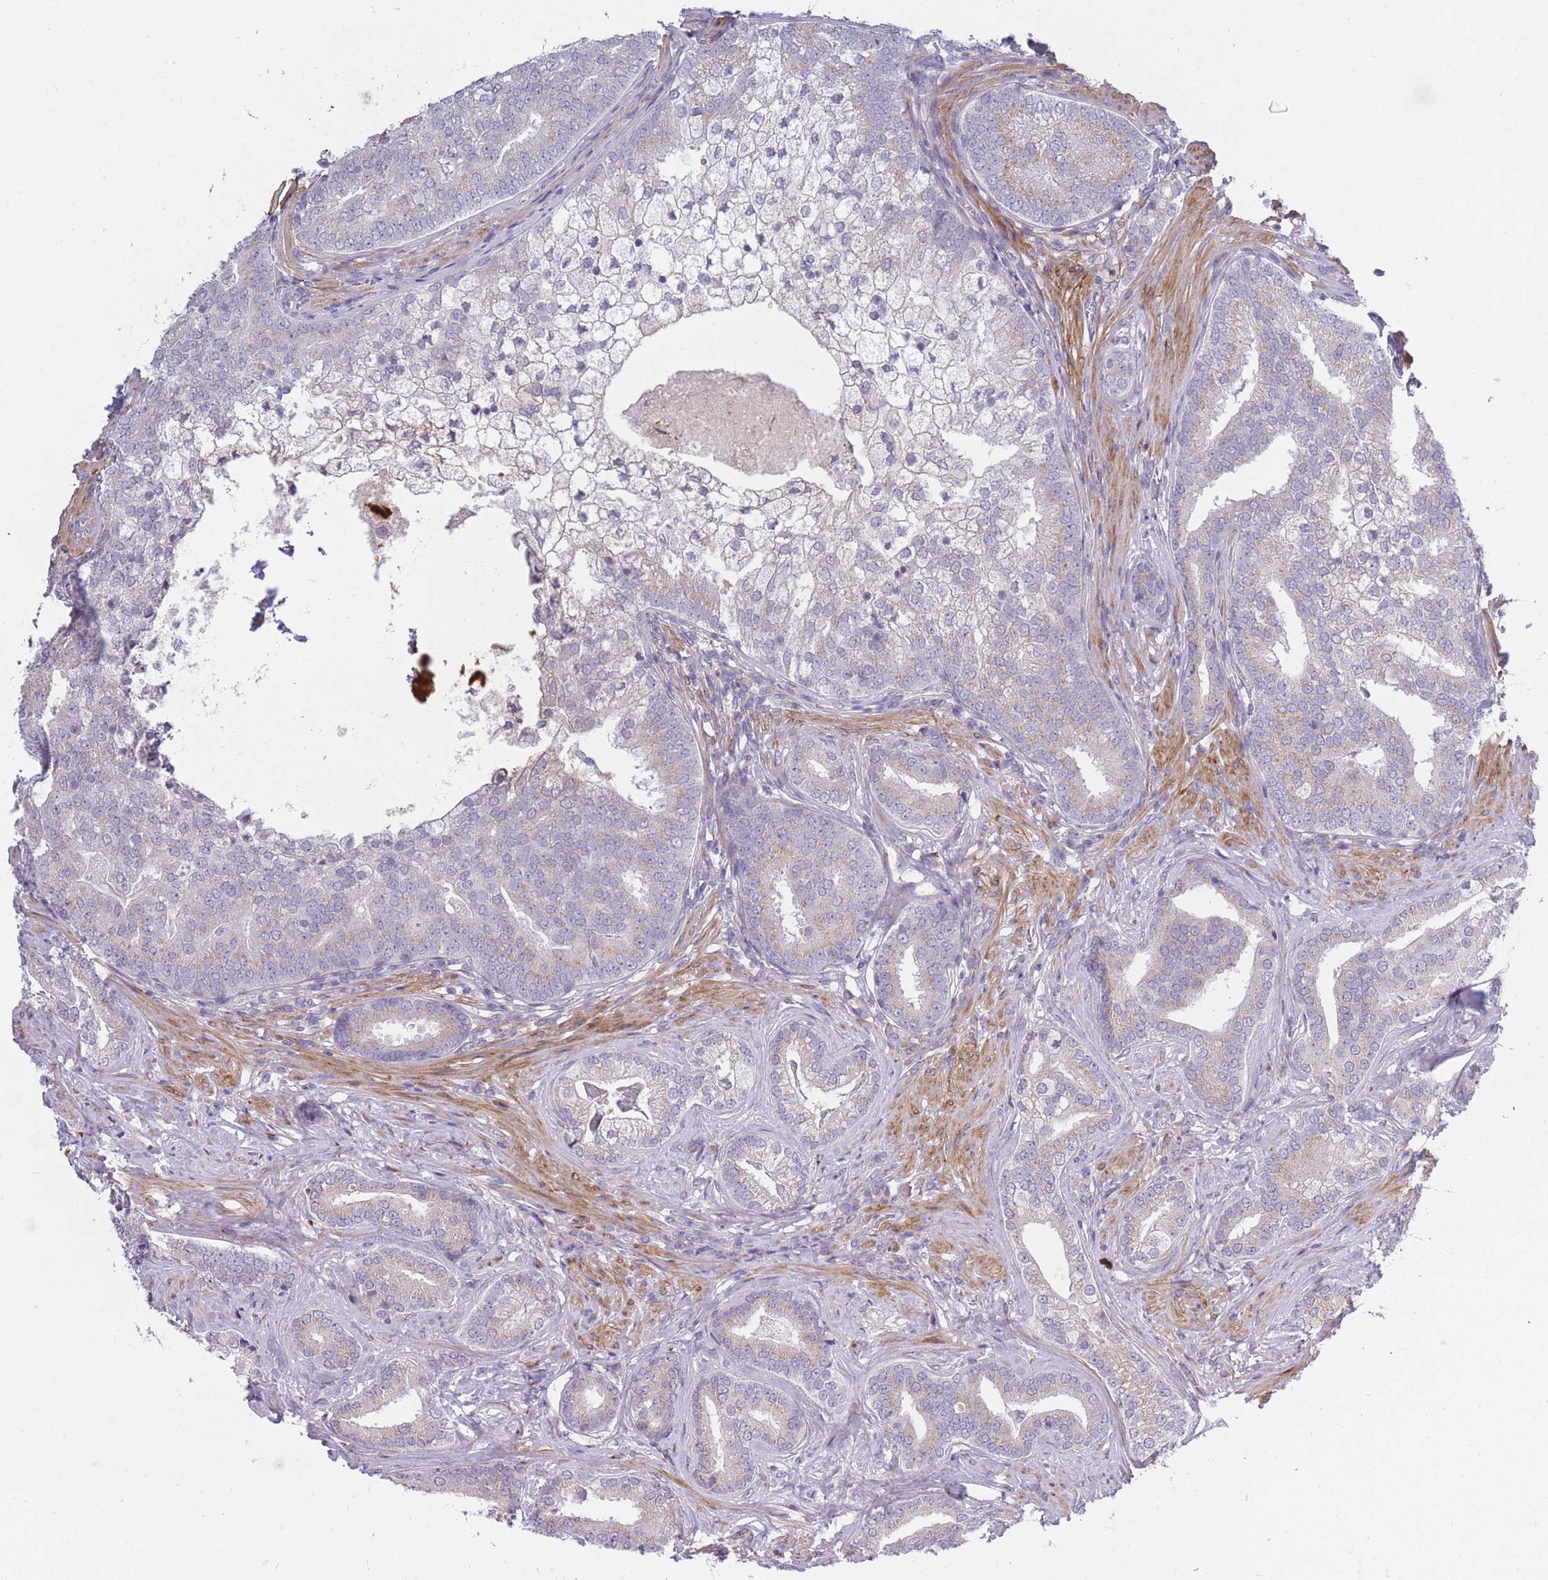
{"staining": {"intensity": "negative", "quantity": "none", "location": "none"}, "tissue": "prostate cancer", "cell_type": "Tumor cells", "image_type": "cancer", "snomed": [{"axis": "morphology", "description": "Adenocarcinoma, High grade"}, {"axis": "topography", "description": "Prostate"}], "caption": "An immunohistochemistry (IHC) micrograph of prostate cancer (adenocarcinoma (high-grade)) is shown. There is no staining in tumor cells of prostate cancer (adenocarcinoma (high-grade)). (DAB (3,3'-diaminobenzidine) immunohistochemistry (IHC) with hematoxylin counter stain).", "gene": "CCNQ", "patient": {"sex": "male", "age": 55}}